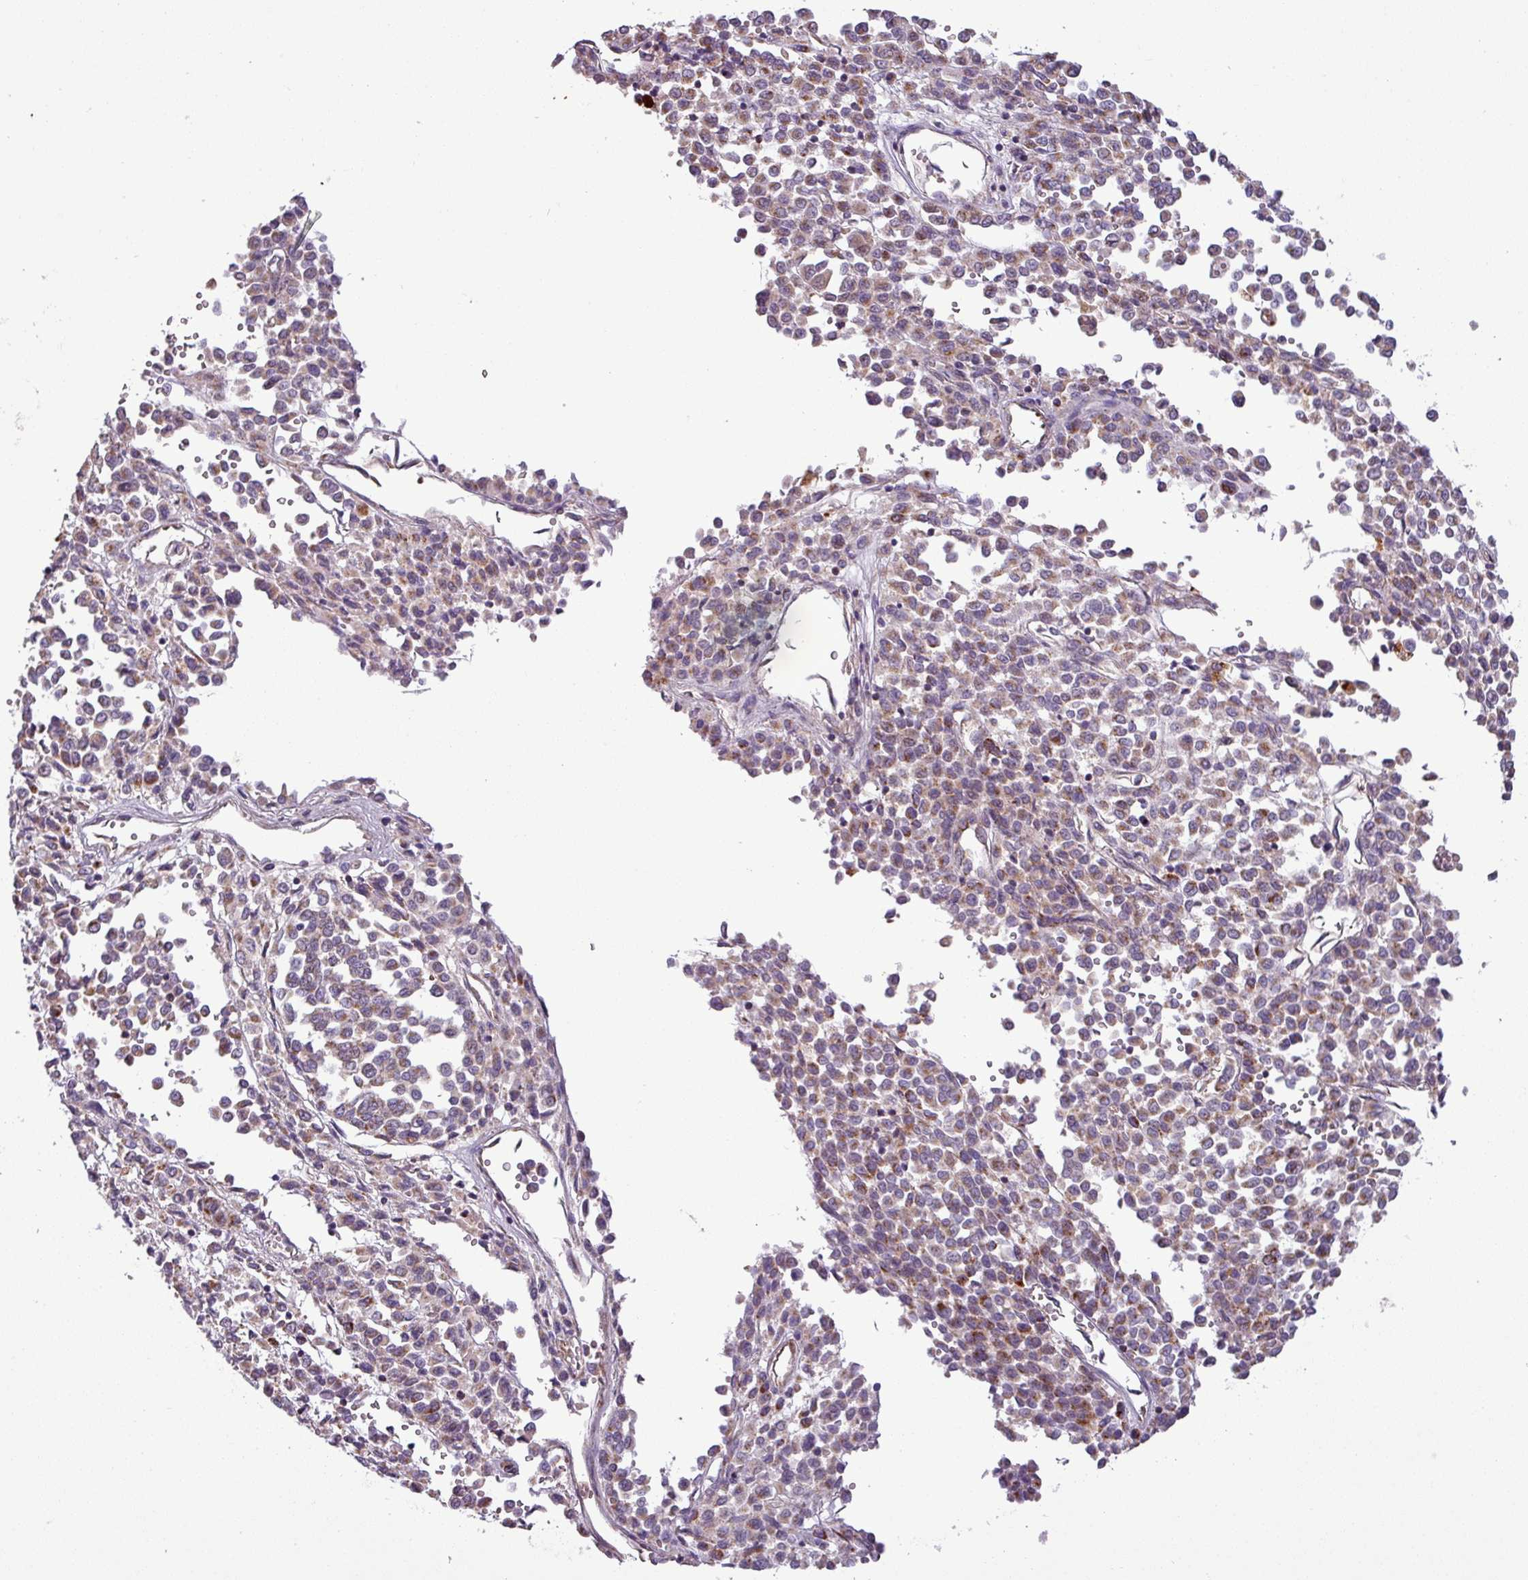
{"staining": {"intensity": "moderate", "quantity": ">75%", "location": "cytoplasmic/membranous"}, "tissue": "melanoma", "cell_type": "Tumor cells", "image_type": "cancer", "snomed": [{"axis": "morphology", "description": "Malignant melanoma, Metastatic site"}, {"axis": "topography", "description": "Pancreas"}], "caption": "Immunohistochemistry (DAB) staining of human malignant melanoma (metastatic site) shows moderate cytoplasmic/membranous protein positivity in about >75% of tumor cells.", "gene": "PNMA6A", "patient": {"sex": "female", "age": 30}}